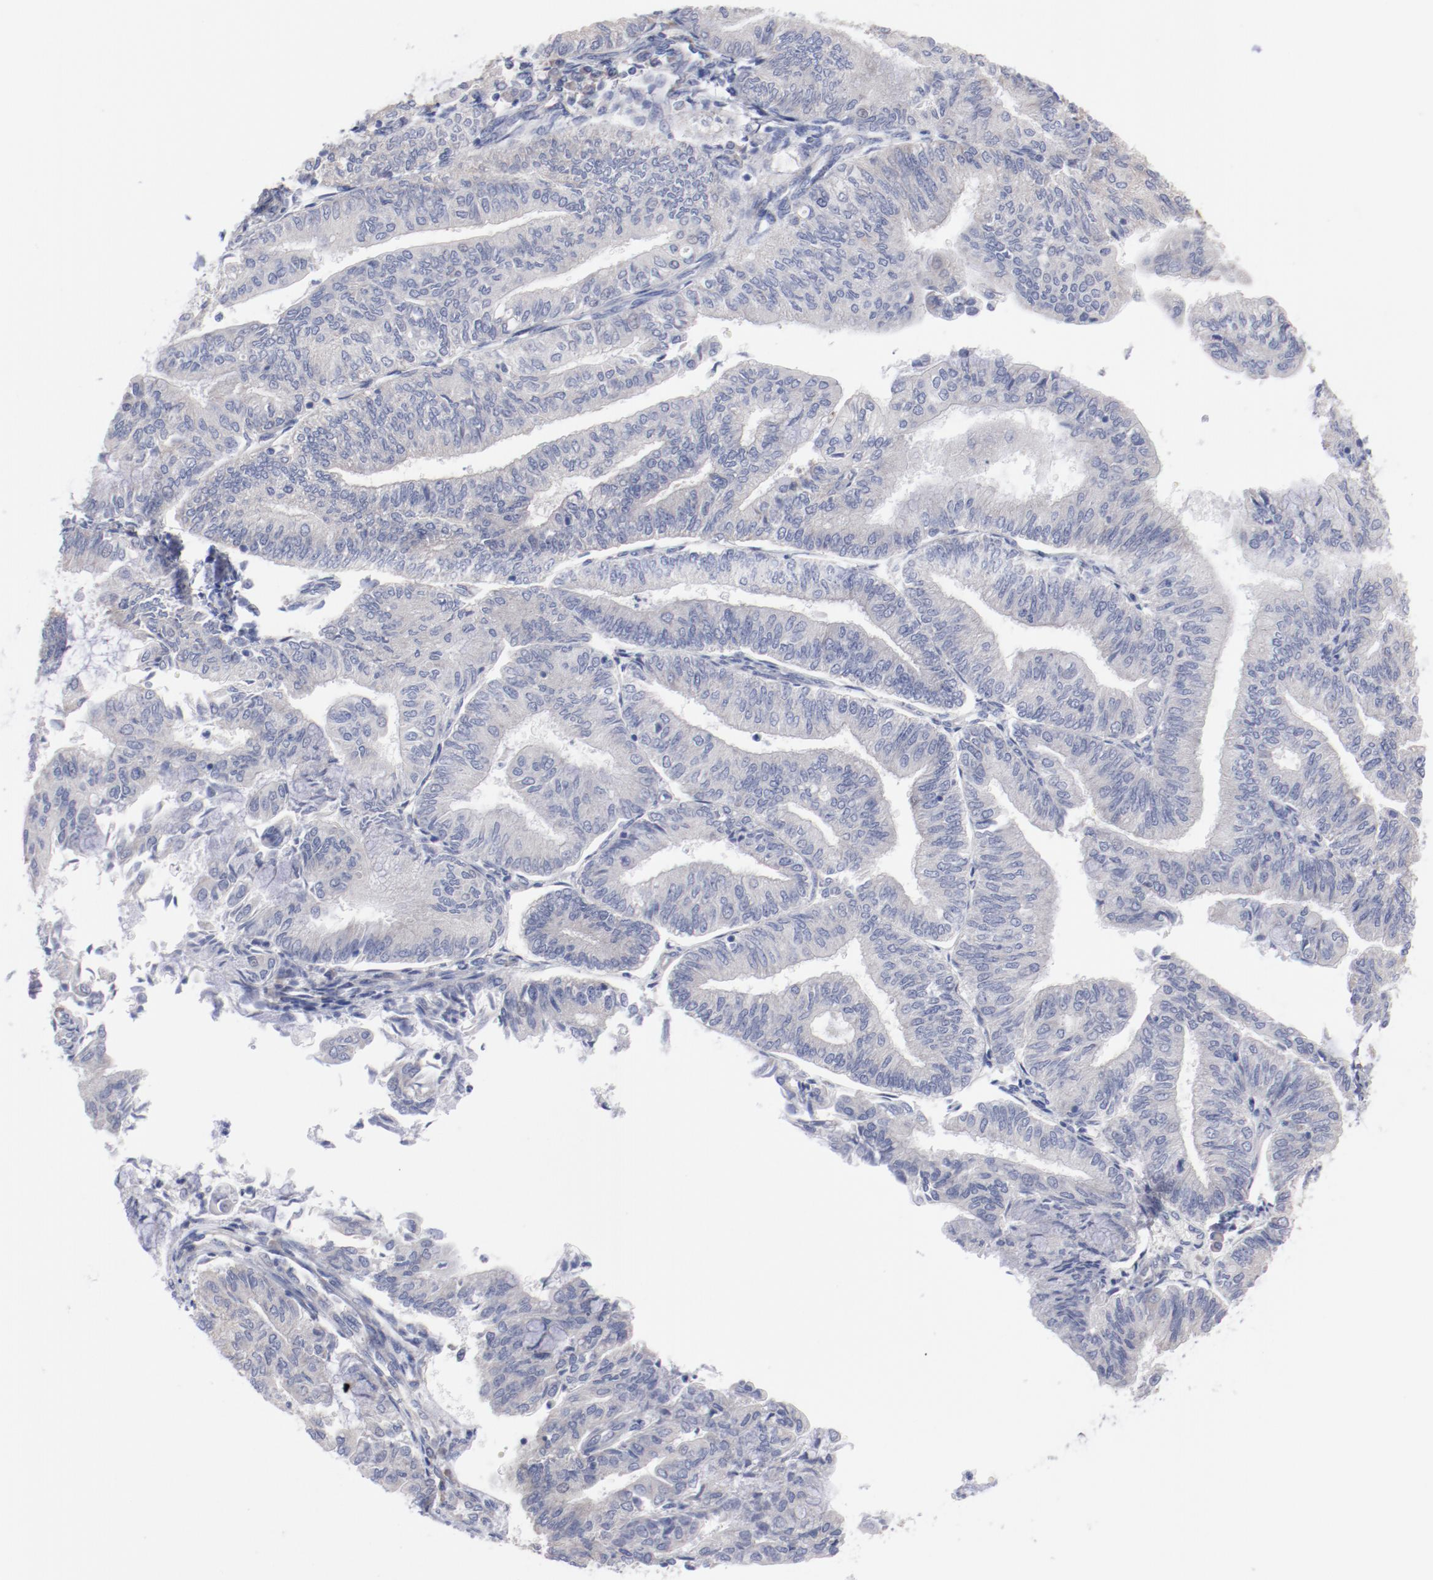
{"staining": {"intensity": "negative", "quantity": "none", "location": "none"}, "tissue": "endometrial cancer", "cell_type": "Tumor cells", "image_type": "cancer", "snomed": [{"axis": "morphology", "description": "Adenocarcinoma, NOS"}, {"axis": "topography", "description": "Endometrium"}], "caption": "Protein analysis of endometrial cancer (adenocarcinoma) exhibits no significant staining in tumor cells.", "gene": "CPE", "patient": {"sex": "female", "age": 59}}